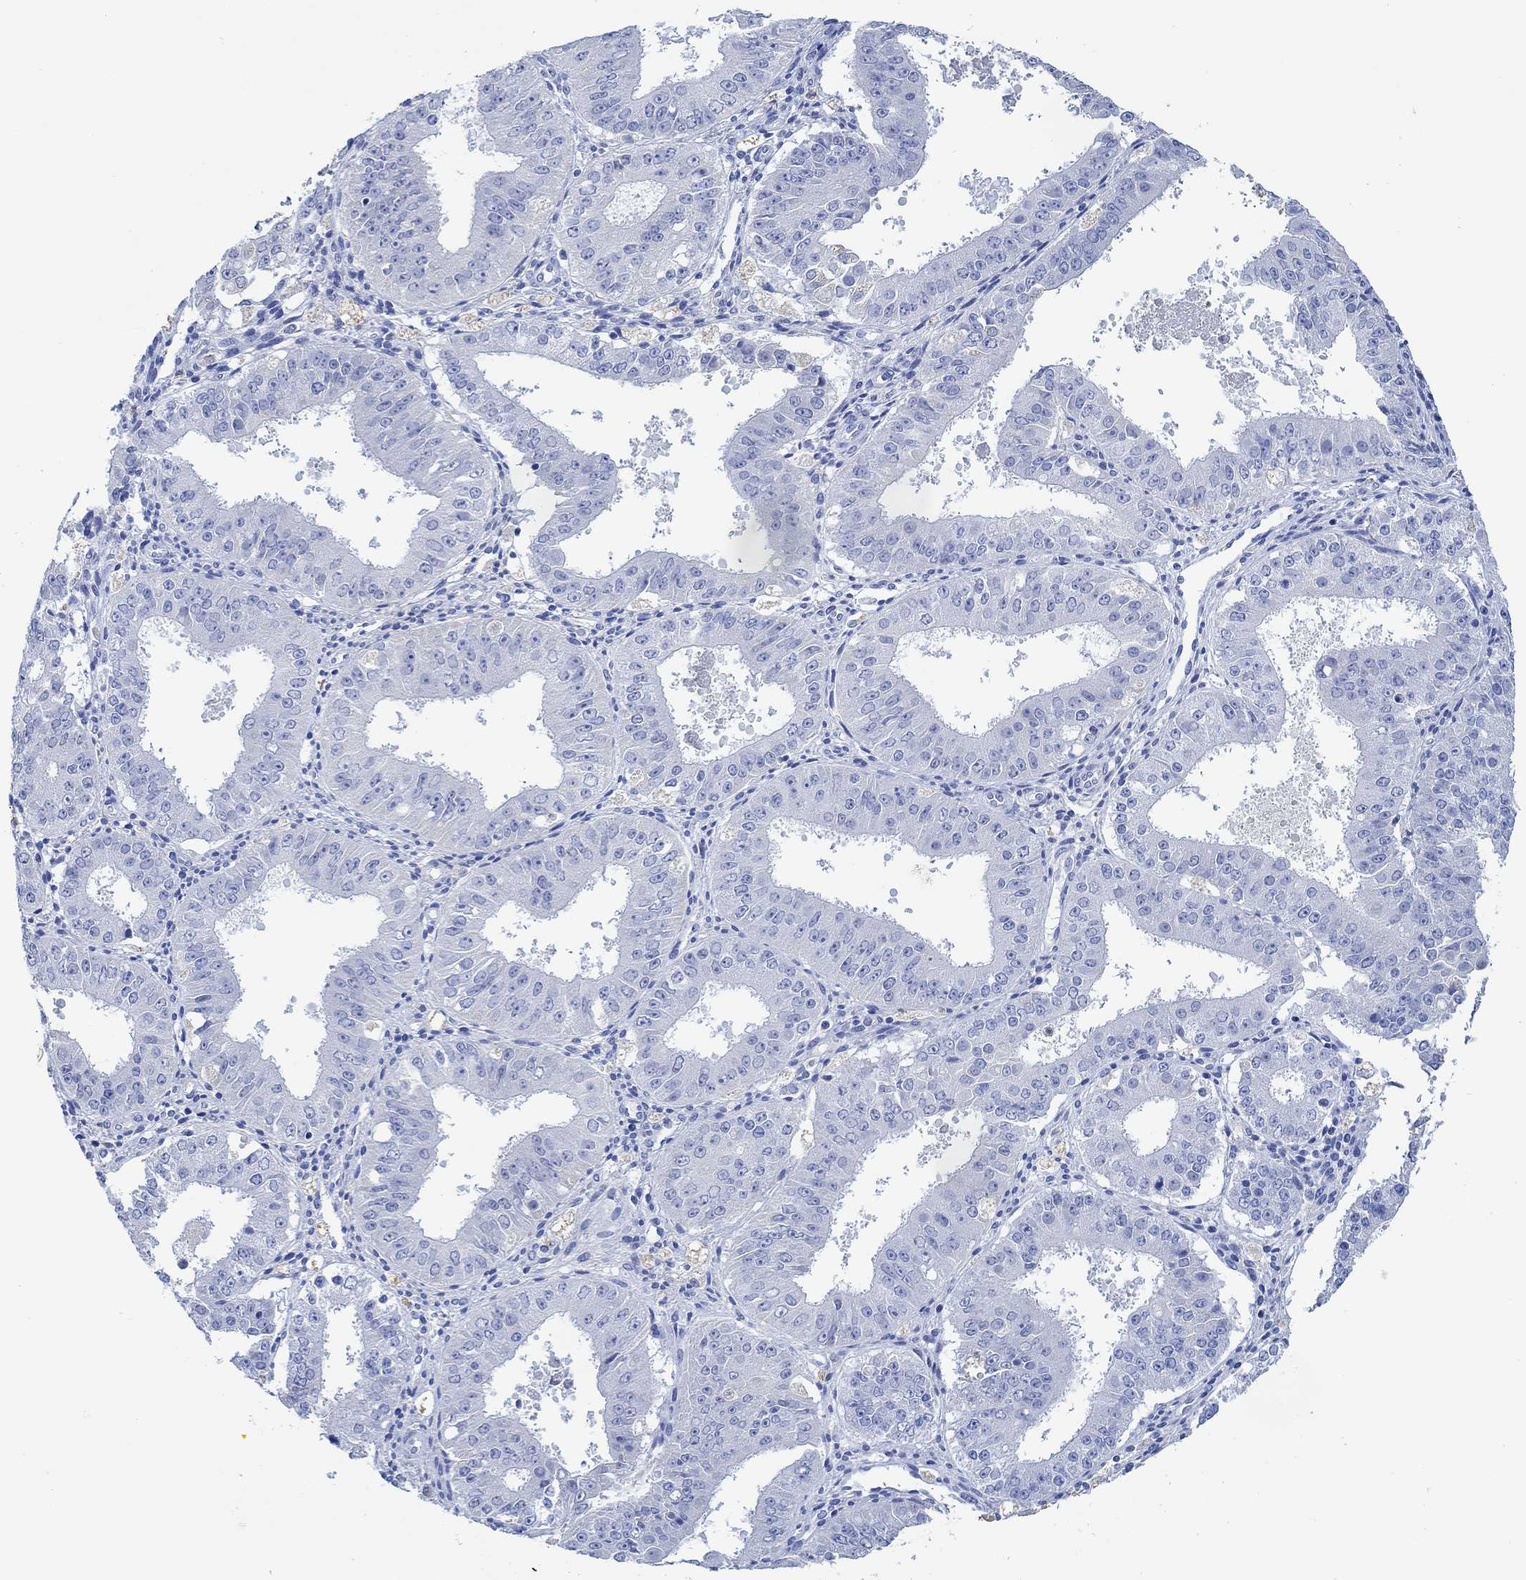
{"staining": {"intensity": "negative", "quantity": "none", "location": "none"}, "tissue": "ovarian cancer", "cell_type": "Tumor cells", "image_type": "cancer", "snomed": [{"axis": "morphology", "description": "Carcinoma, endometroid"}, {"axis": "topography", "description": "Ovary"}], "caption": "The histopathology image exhibits no significant positivity in tumor cells of ovarian endometroid carcinoma.", "gene": "PPP1R17", "patient": {"sex": "female", "age": 42}}